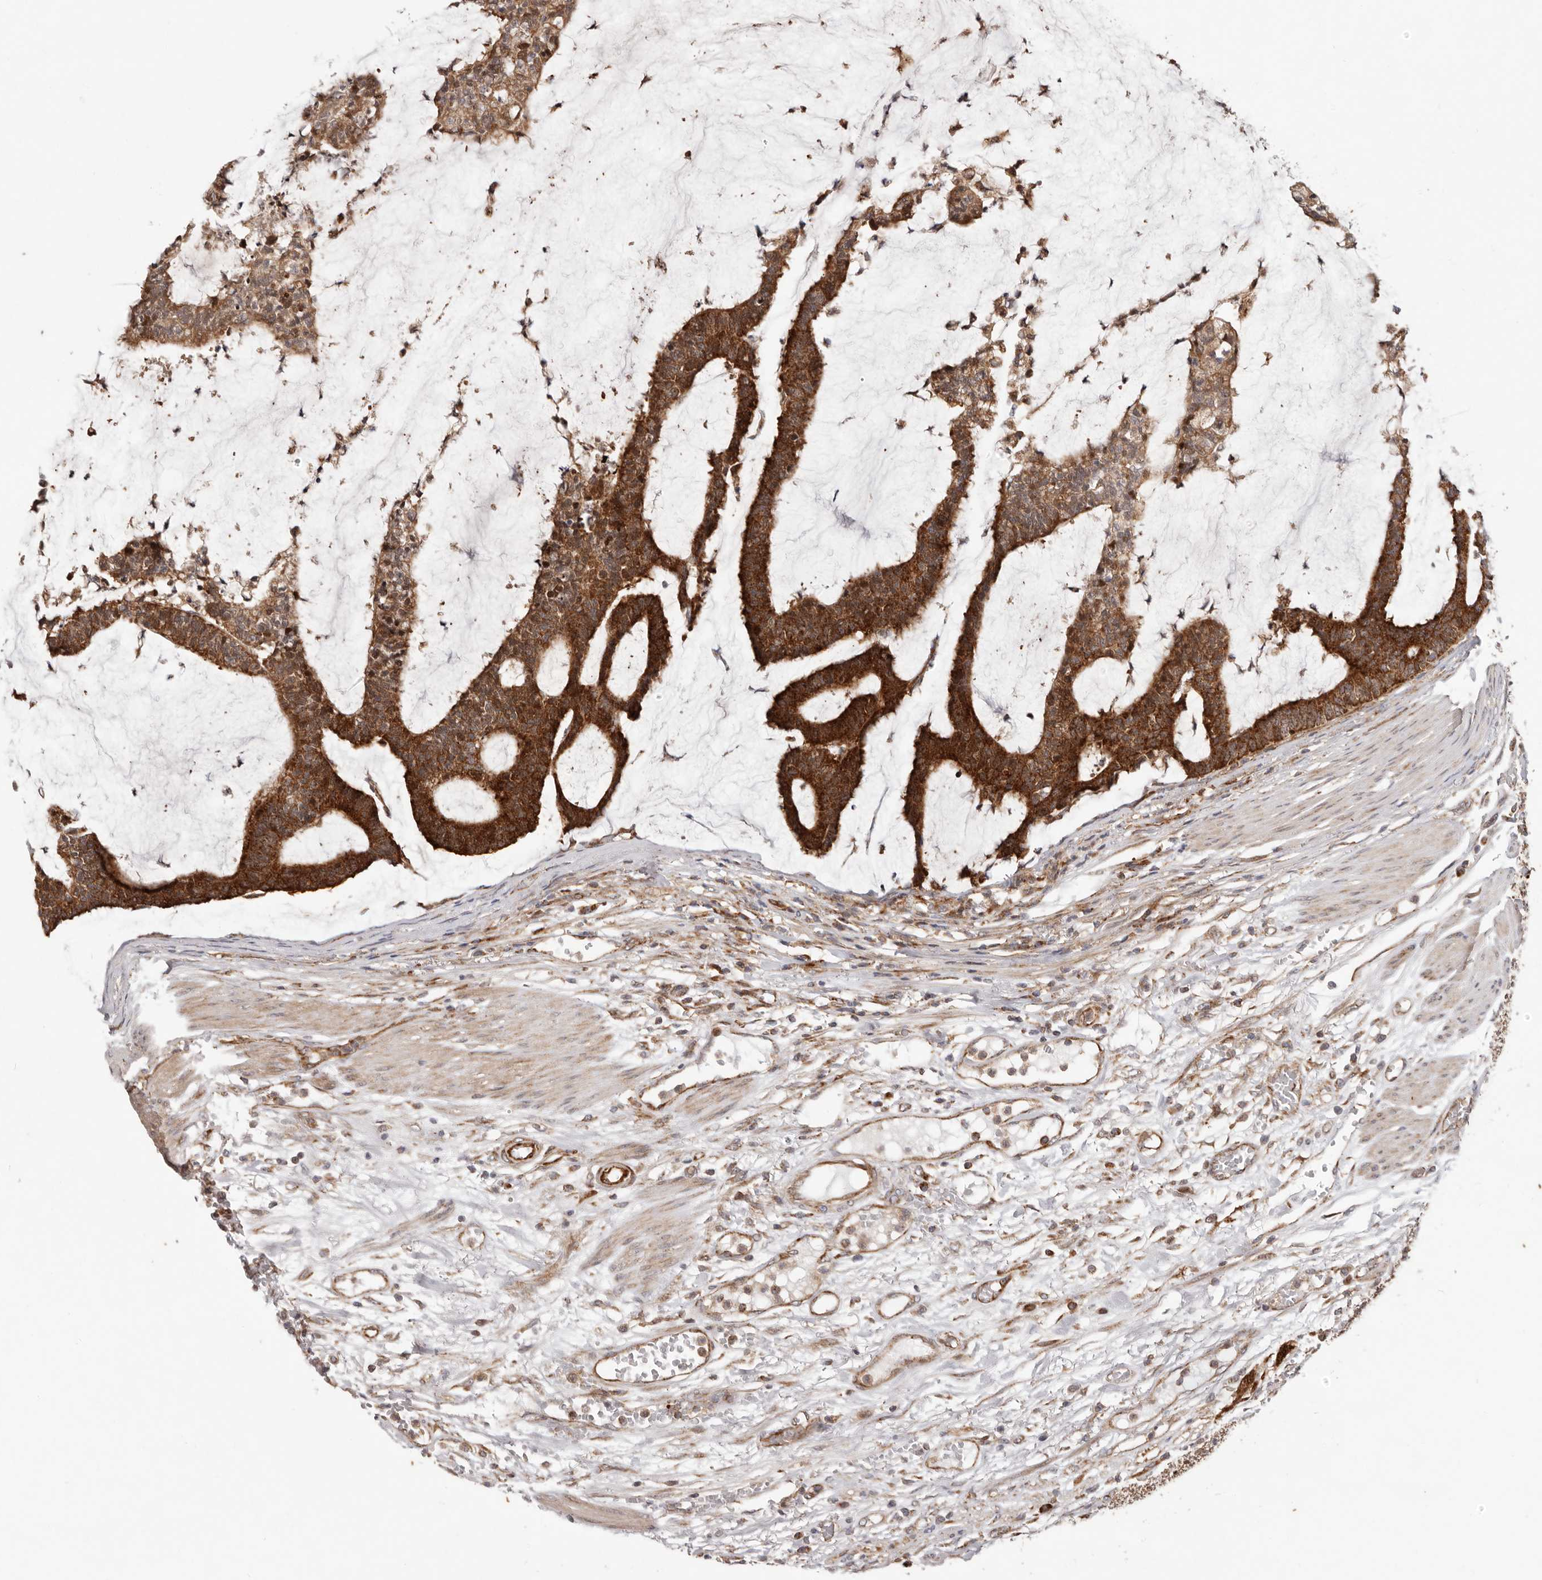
{"staining": {"intensity": "strong", "quantity": ">75%", "location": "cytoplasmic/membranous"}, "tissue": "colorectal cancer", "cell_type": "Tumor cells", "image_type": "cancer", "snomed": [{"axis": "morphology", "description": "Adenocarcinoma, NOS"}, {"axis": "topography", "description": "Colon"}], "caption": "Human colorectal adenocarcinoma stained for a protein (brown) shows strong cytoplasmic/membranous positive staining in about >75% of tumor cells.", "gene": "MRPS10", "patient": {"sex": "female", "age": 84}}